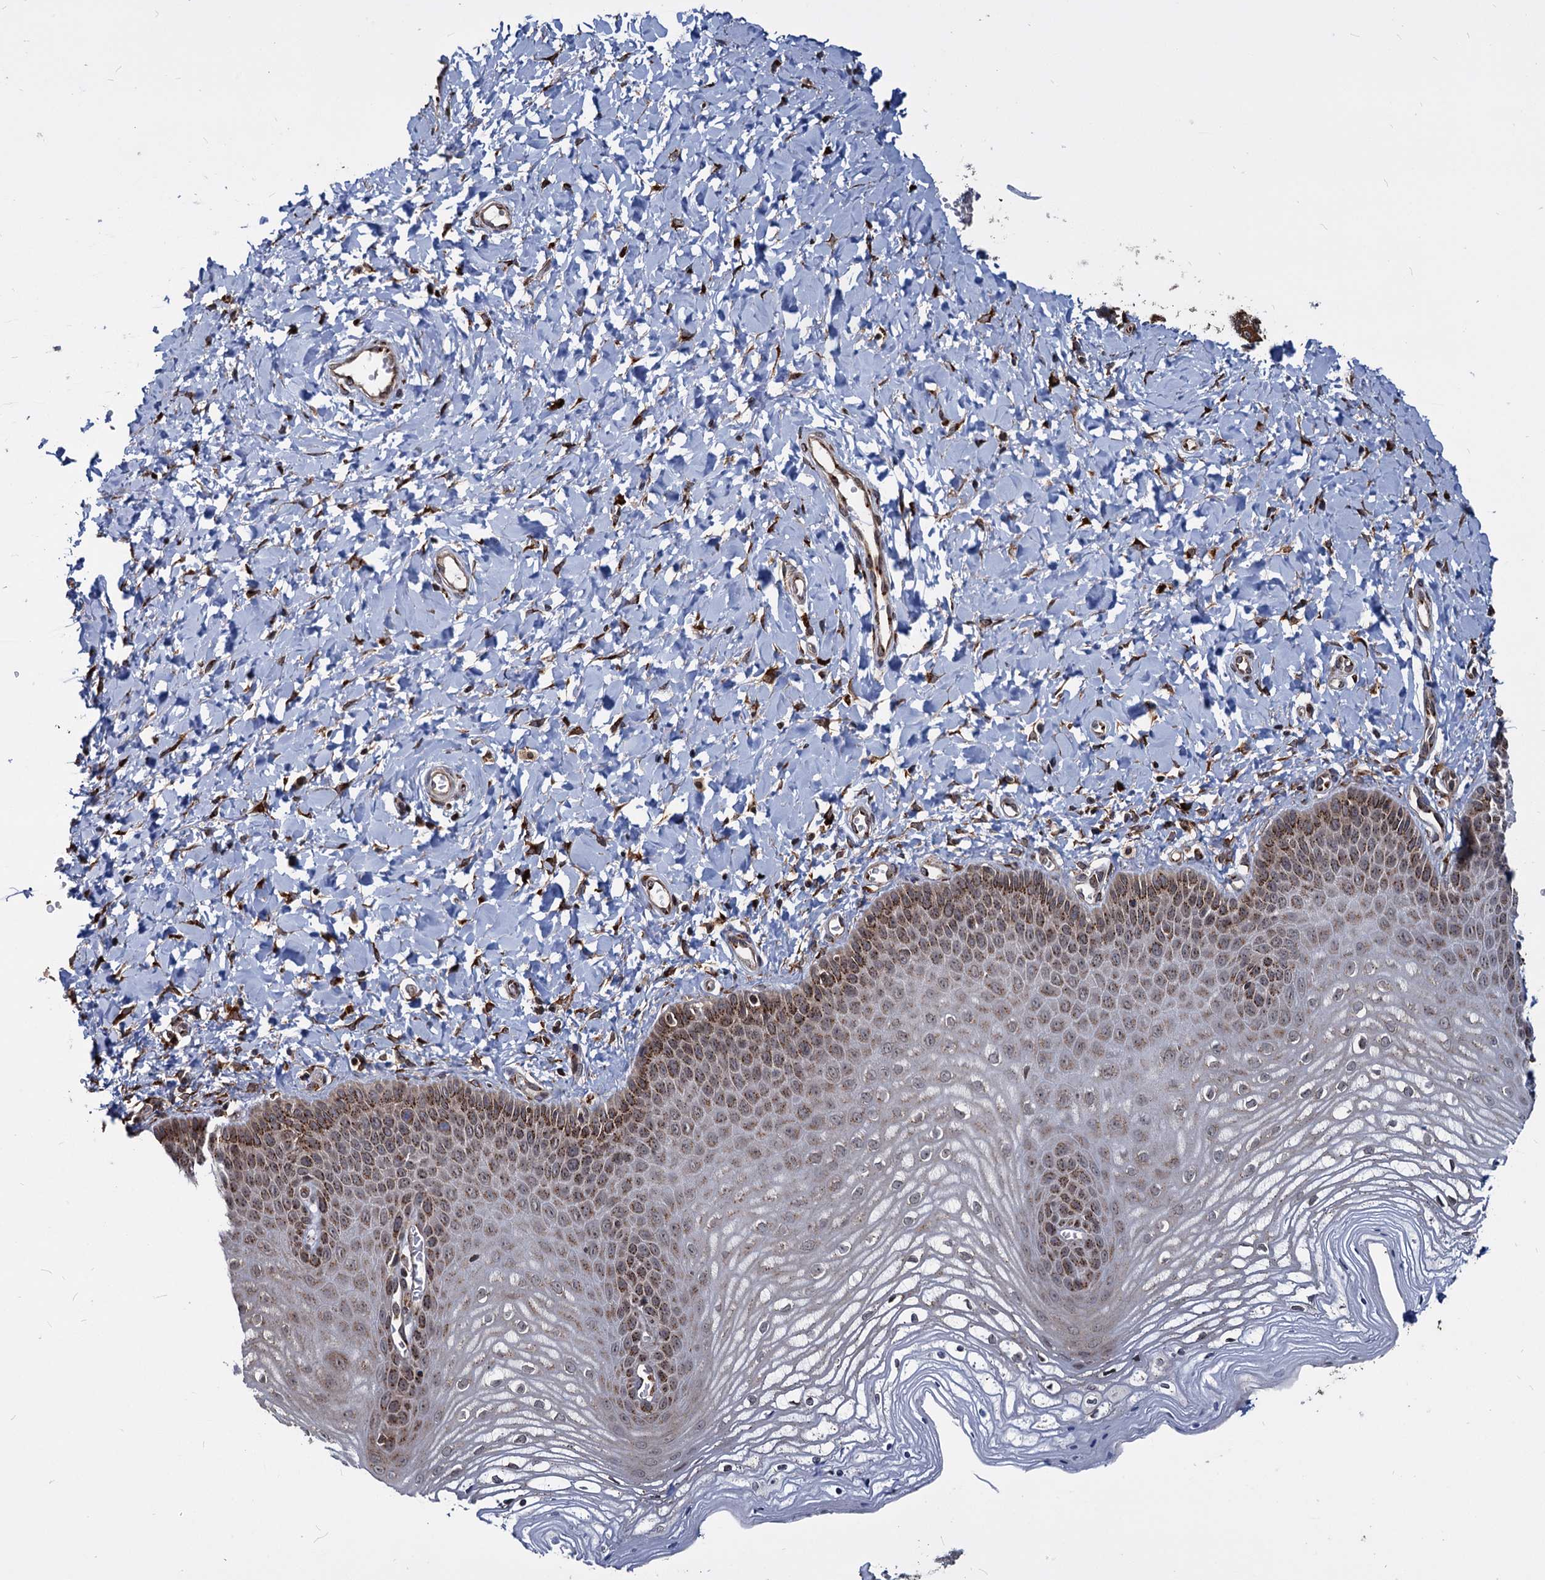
{"staining": {"intensity": "strong", "quantity": "25%-75%", "location": "cytoplasmic/membranous"}, "tissue": "vagina", "cell_type": "Squamous epithelial cells", "image_type": "normal", "snomed": [{"axis": "morphology", "description": "Normal tissue, NOS"}, {"axis": "topography", "description": "Vagina"}, {"axis": "topography", "description": "Cervix"}], "caption": "The immunohistochemical stain labels strong cytoplasmic/membranous positivity in squamous epithelial cells of benign vagina. (brown staining indicates protein expression, while blue staining denotes nuclei).", "gene": "SAAL1", "patient": {"sex": "female", "age": 40}}